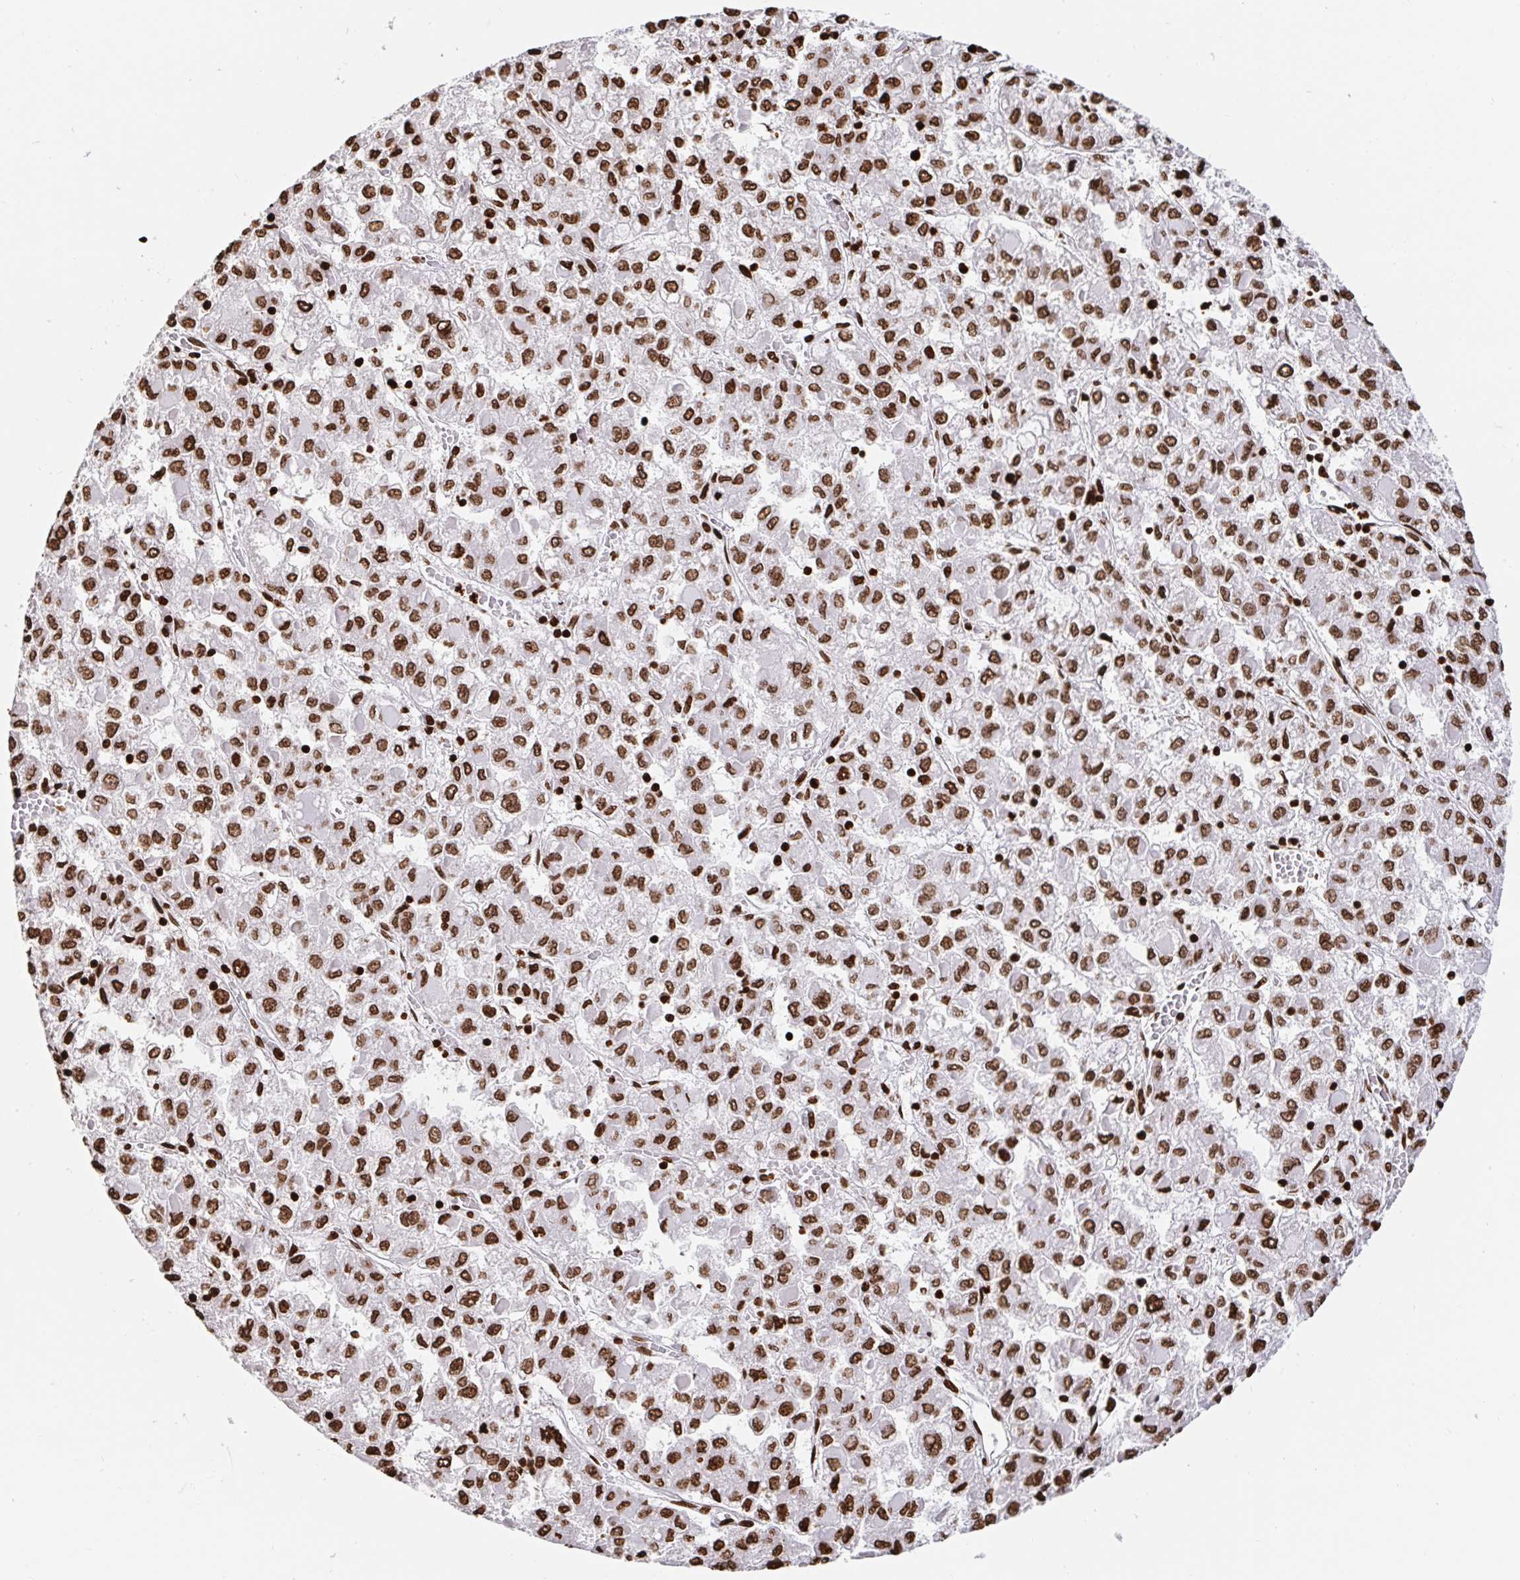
{"staining": {"intensity": "strong", "quantity": ">75%", "location": "nuclear"}, "tissue": "liver cancer", "cell_type": "Tumor cells", "image_type": "cancer", "snomed": [{"axis": "morphology", "description": "Carcinoma, Hepatocellular, NOS"}, {"axis": "topography", "description": "Liver"}], "caption": "Strong nuclear protein expression is seen in about >75% of tumor cells in hepatocellular carcinoma (liver).", "gene": "H2BC5", "patient": {"sex": "male", "age": 40}}